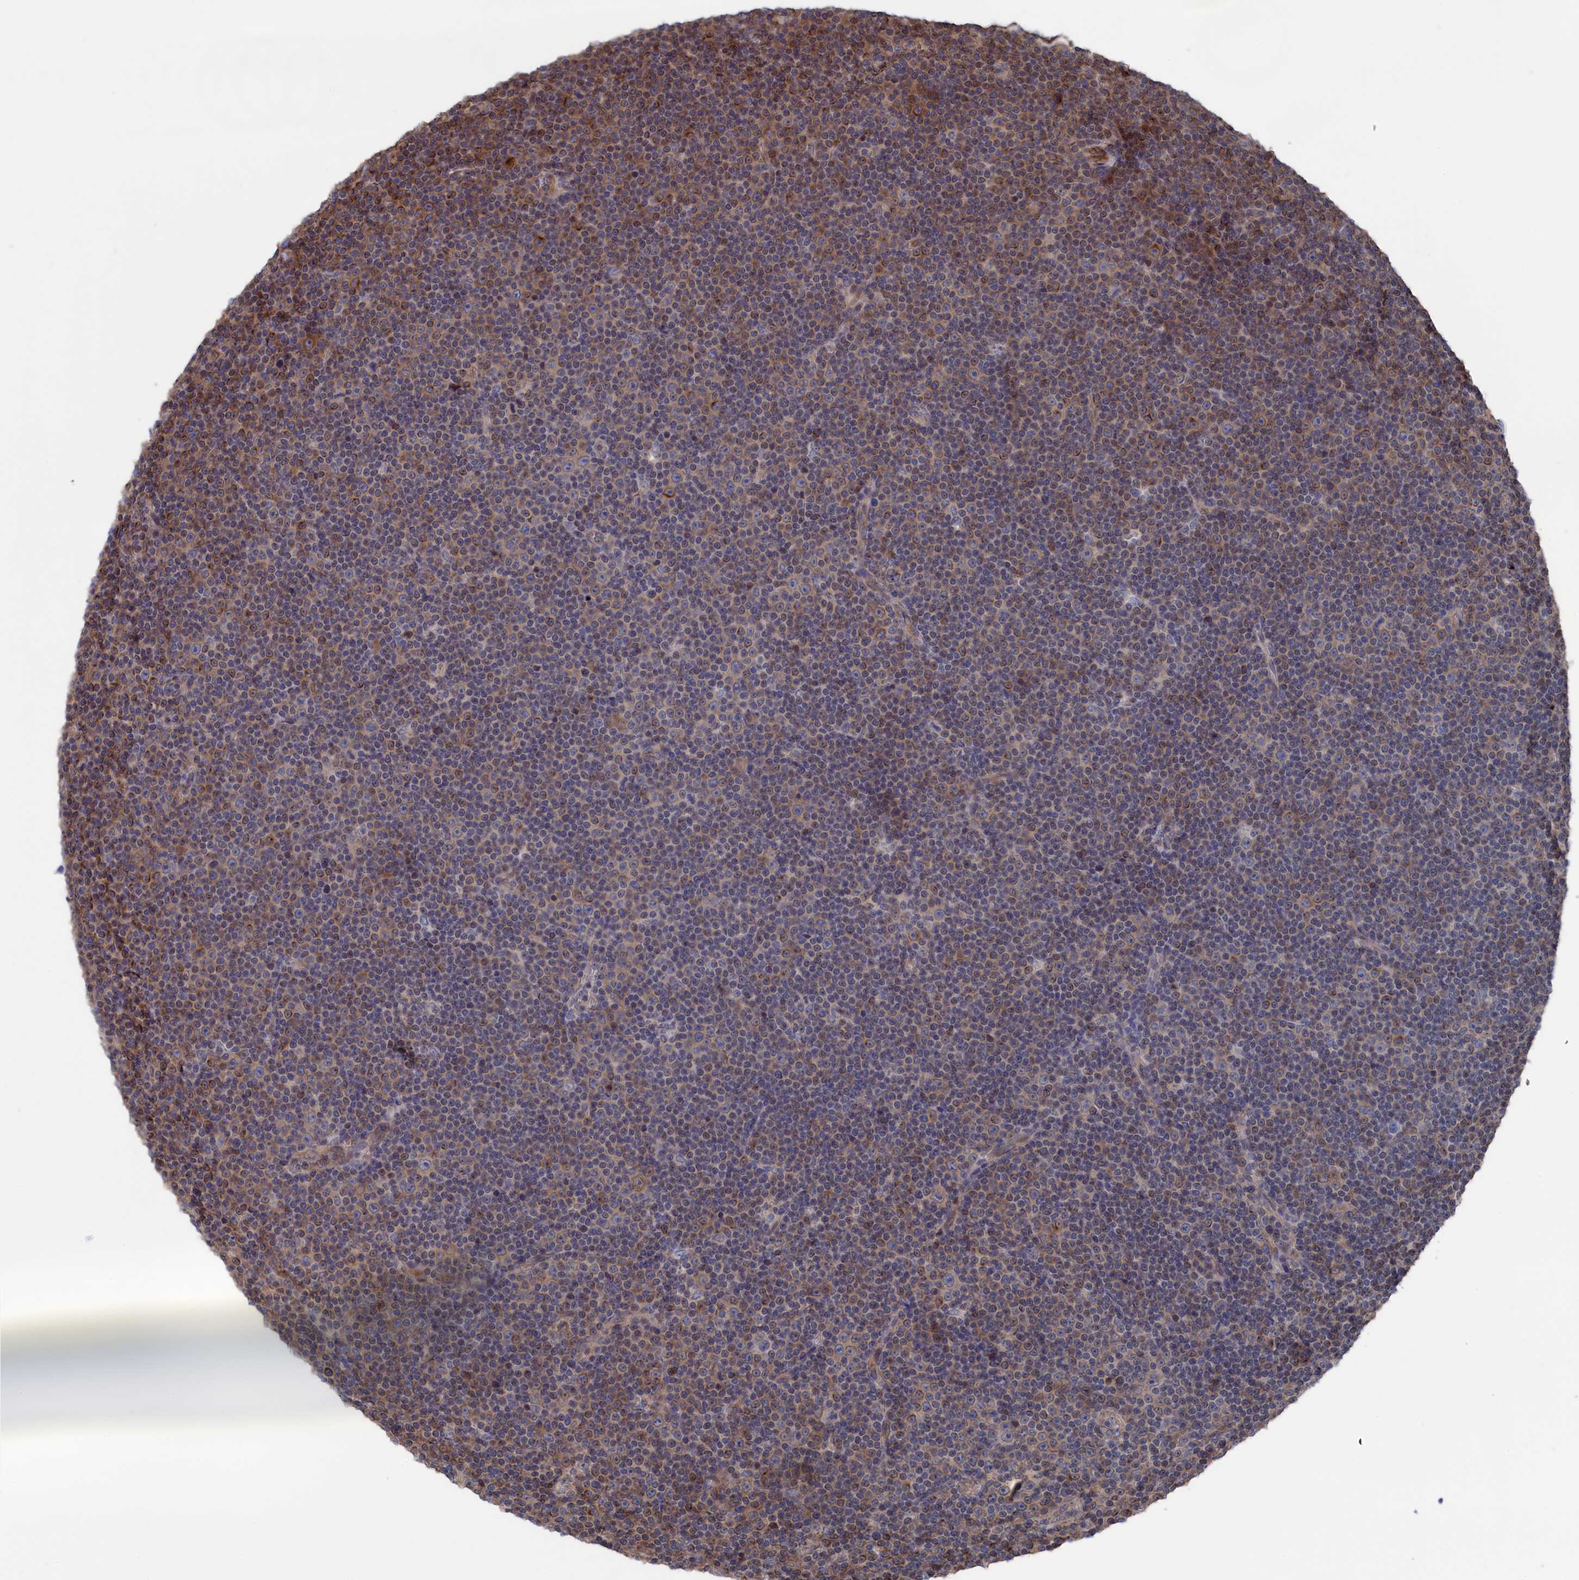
{"staining": {"intensity": "weak", "quantity": "<25%", "location": "cytoplasmic/membranous"}, "tissue": "lymphoma", "cell_type": "Tumor cells", "image_type": "cancer", "snomed": [{"axis": "morphology", "description": "Malignant lymphoma, non-Hodgkin's type, Low grade"}, {"axis": "topography", "description": "Lymph node"}], "caption": "There is no significant expression in tumor cells of malignant lymphoma, non-Hodgkin's type (low-grade).", "gene": "NUTF2", "patient": {"sex": "female", "age": 67}}